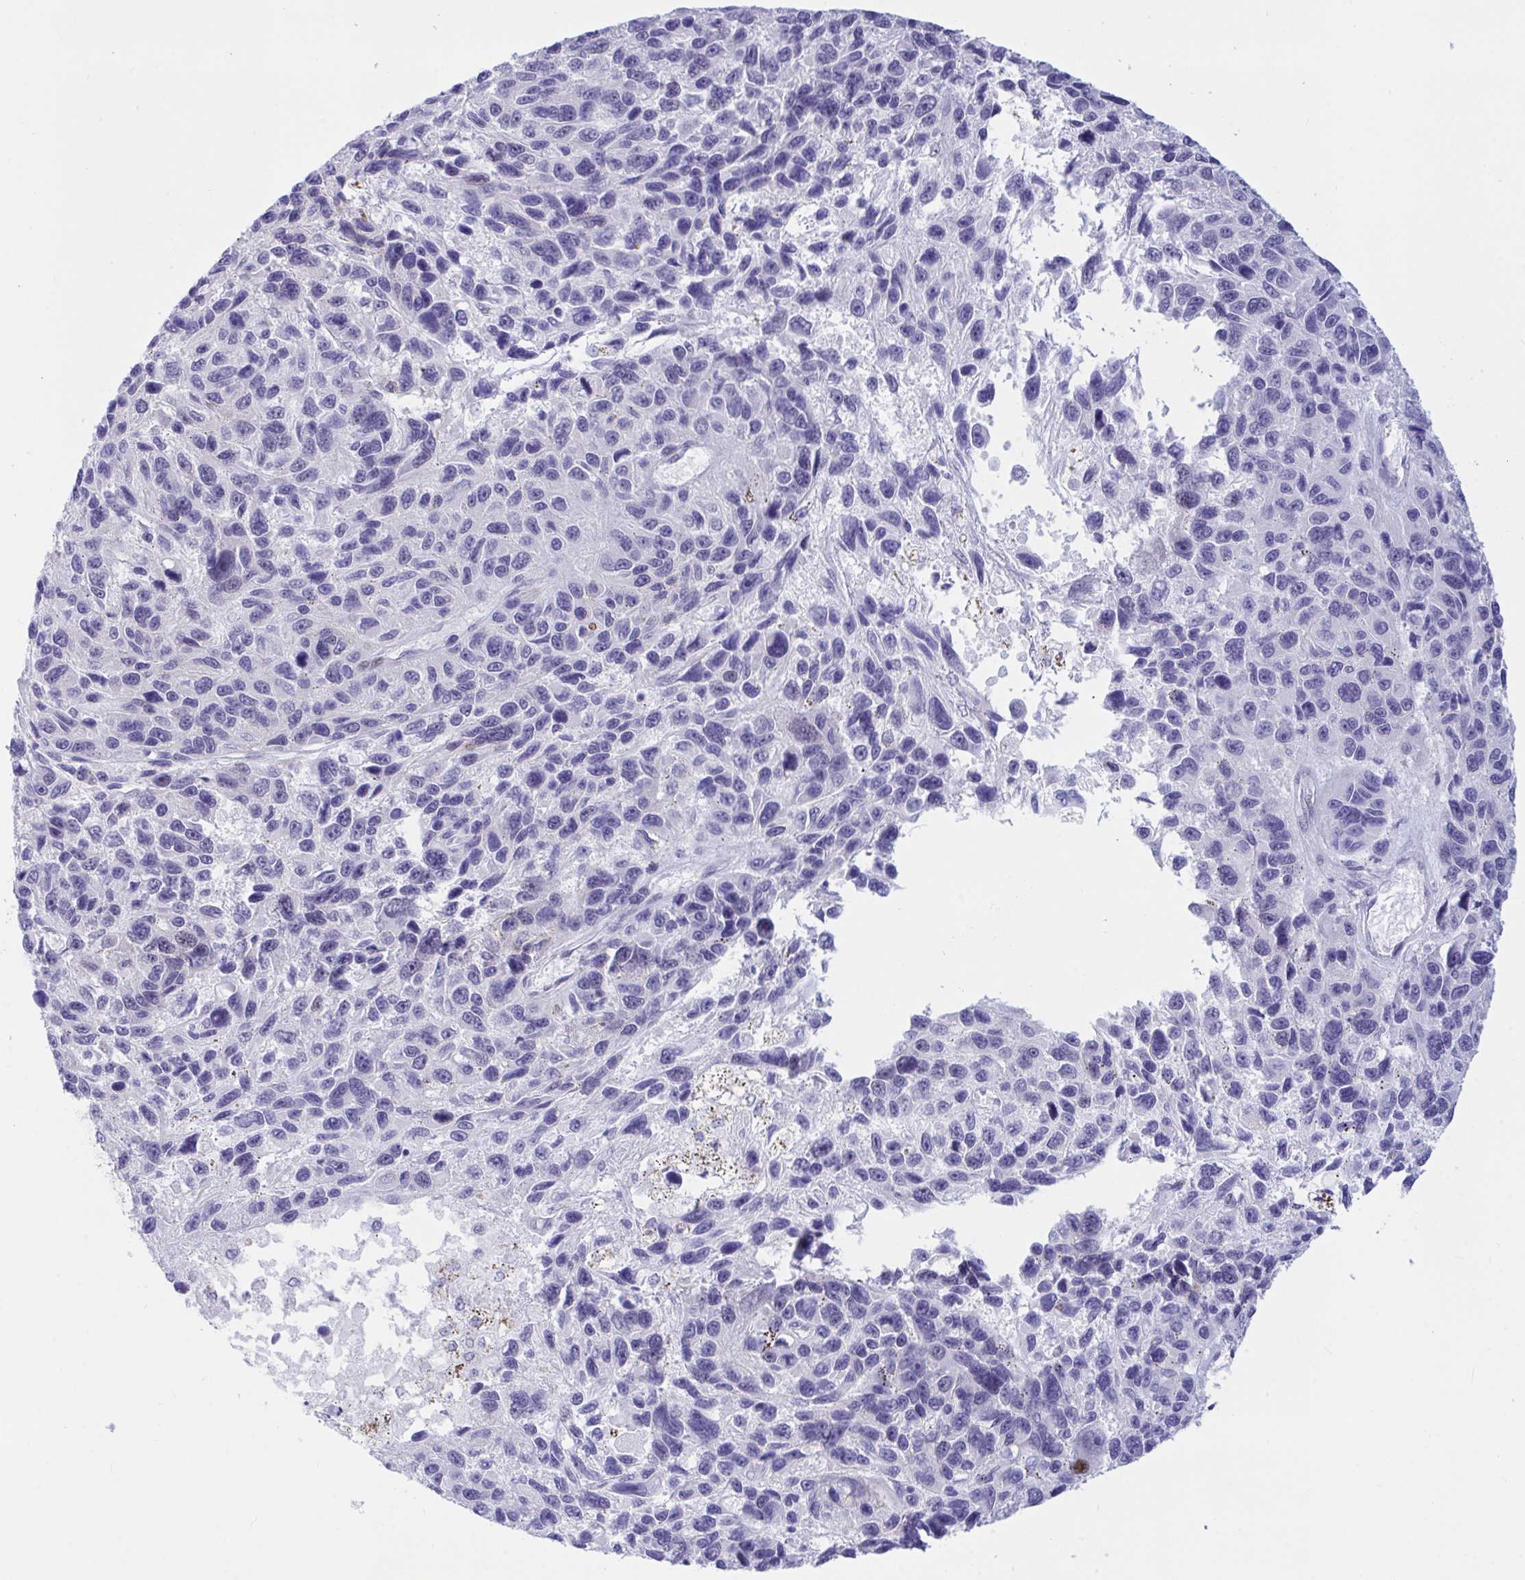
{"staining": {"intensity": "negative", "quantity": "none", "location": "none"}, "tissue": "melanoma", "cell_type": "Tumor cells", "image_type": "cancer", "snomed": [{"axis": "morphology", "description": "Malignant melanoma, NOS"}, {"axis": "topography", "description": "Skin"}], "caption": "Immunohistochemistry image of neoplastic tissue: human melanoma stained with DAB shows no significant protein positivity in tumor cells.", "gene": "IKZF2", "patient": {"sex": "male", "age": 53}}